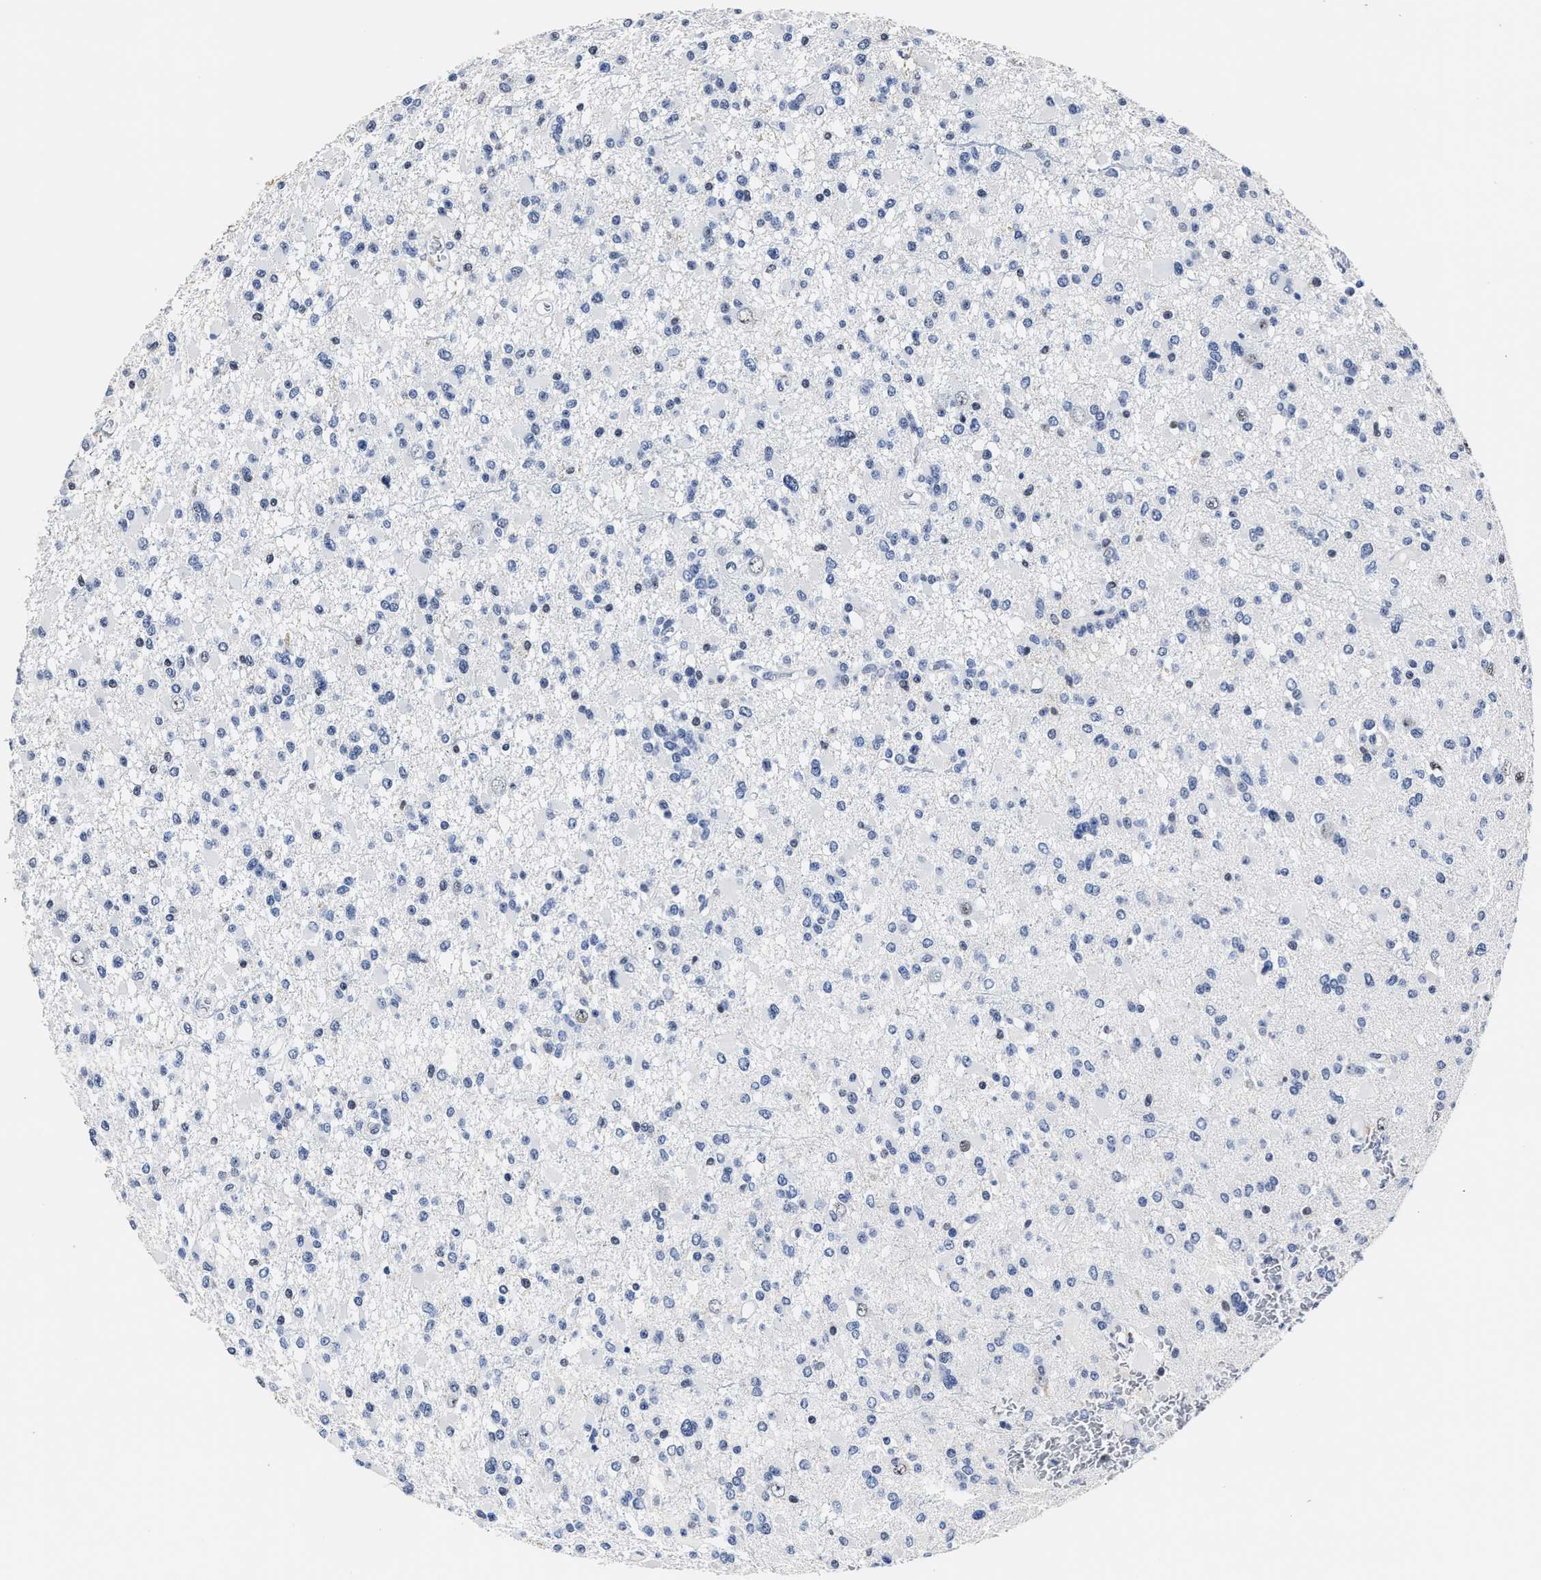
{"staining": {"intensity": "negative", "quantity": "none", "location": "none"}, "tissue": "glioma", "cell_type": "Tumor cells", "image_type": "cancer", "snomed": [{"axis": "morphology", "description": "Glioma, malignant, Low grade"}, {"axis": "topography", "description": "Brain"}], "caption": "DAB immunohistochemical staining of human glioma displays no significant staining in tumor cells.", "gene": "PRPF4B", "patient": {"sex": "female", "age": 22}}